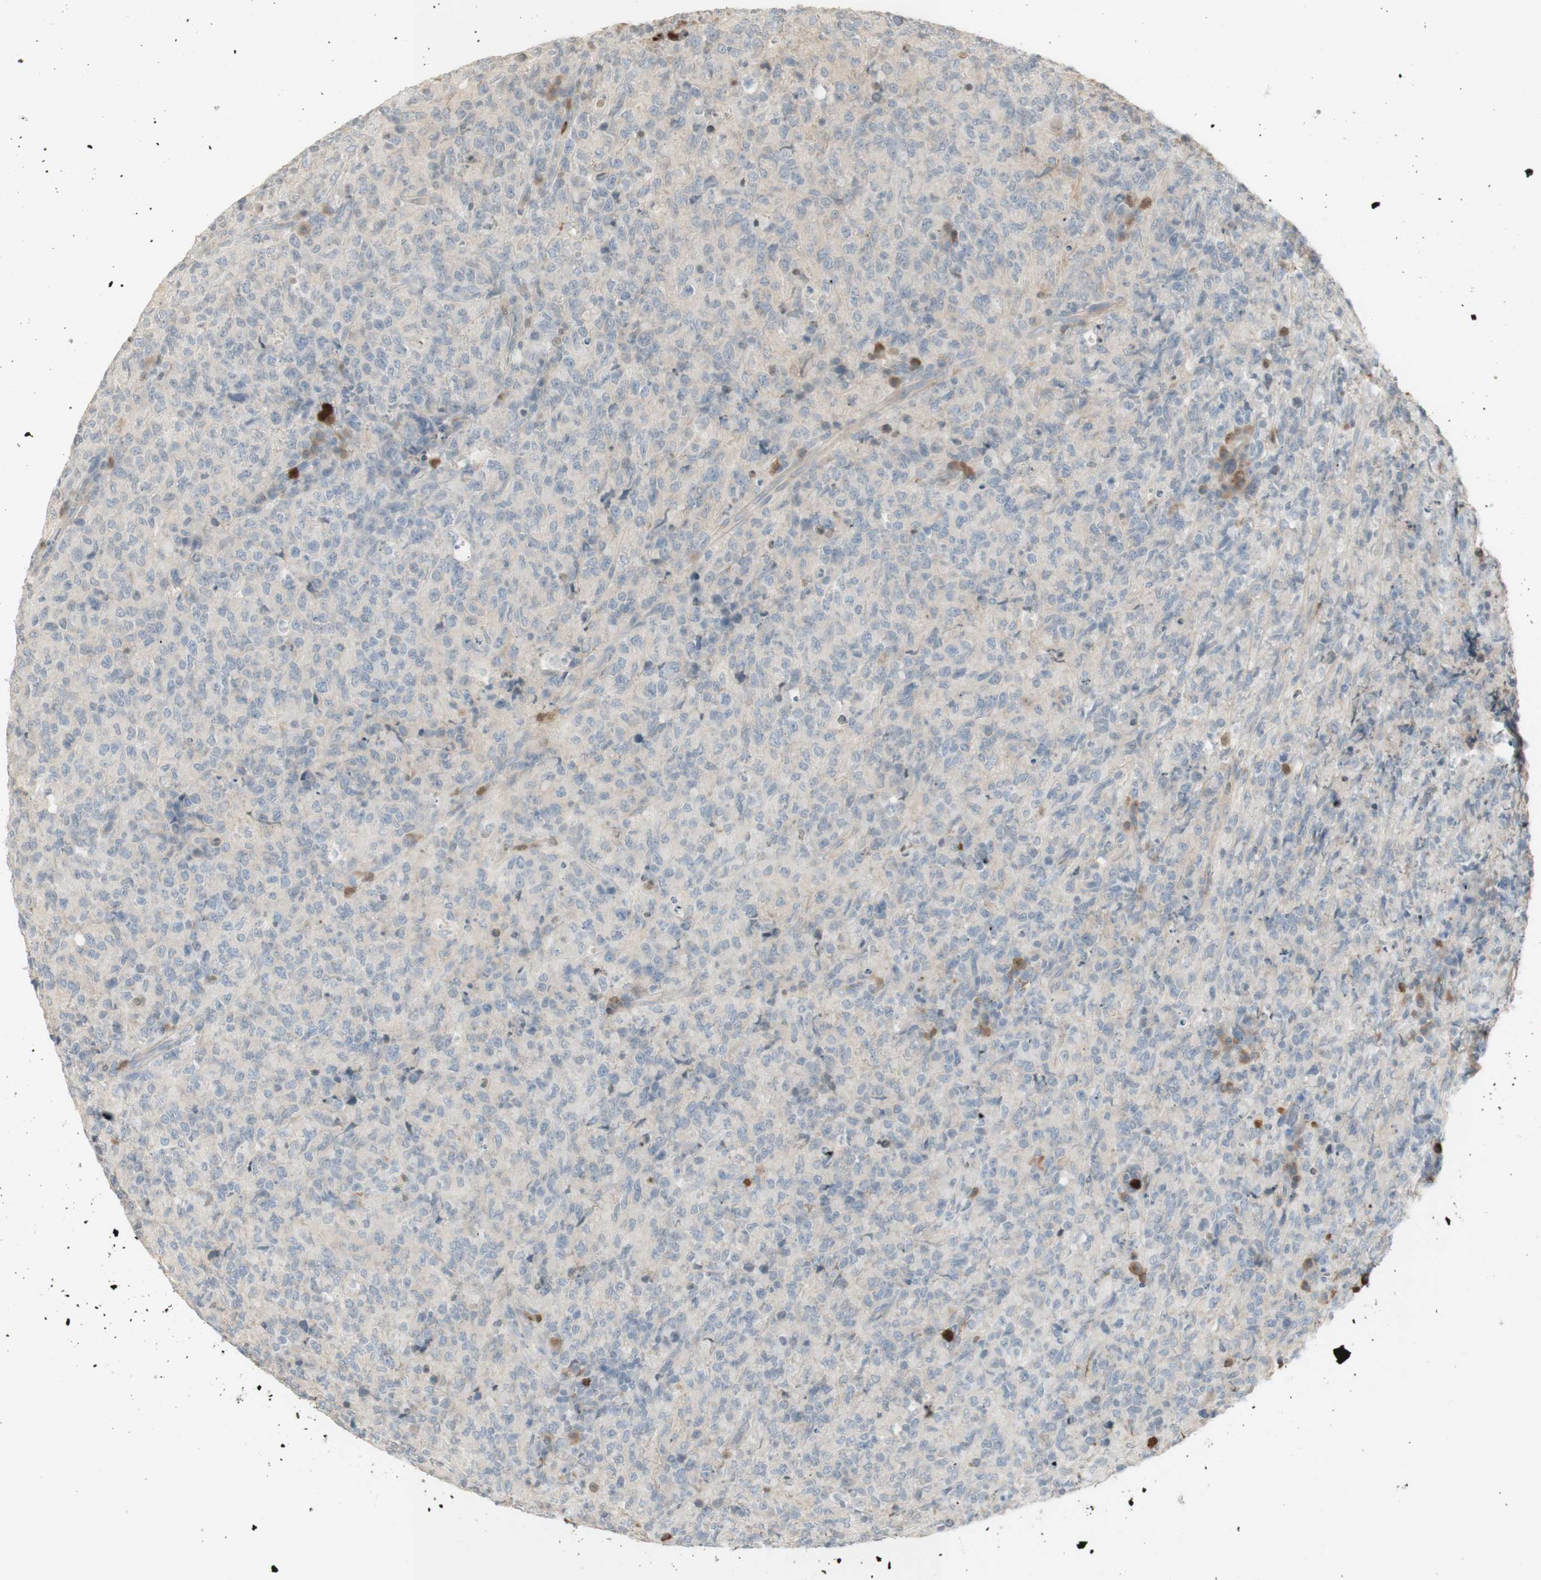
{"staining": {"intensity": "negative", "quantity": "none", "location": "none"}, "tissue": "lymphoma", "cell_type": "Tumor cells", "image_type": "cancer", "snomed": [{"axis": "morphology", "description": "Malignant lymphoma, non-Hodgkin's type, High grade"}, {"axis": "topography", "description": "Tonsil"}], "caption": "High magnification brightfield microscopy of malignant lymphoma, non-Hodgkin's type (high-grade) stained with DAB (3,3'-diaminobenzidine) (brown) and counterstained with hematoxylin (blue): tumor cells show no significant expression.", "gene": "NID1", "patient": {"sex": "female", "age": 36}}